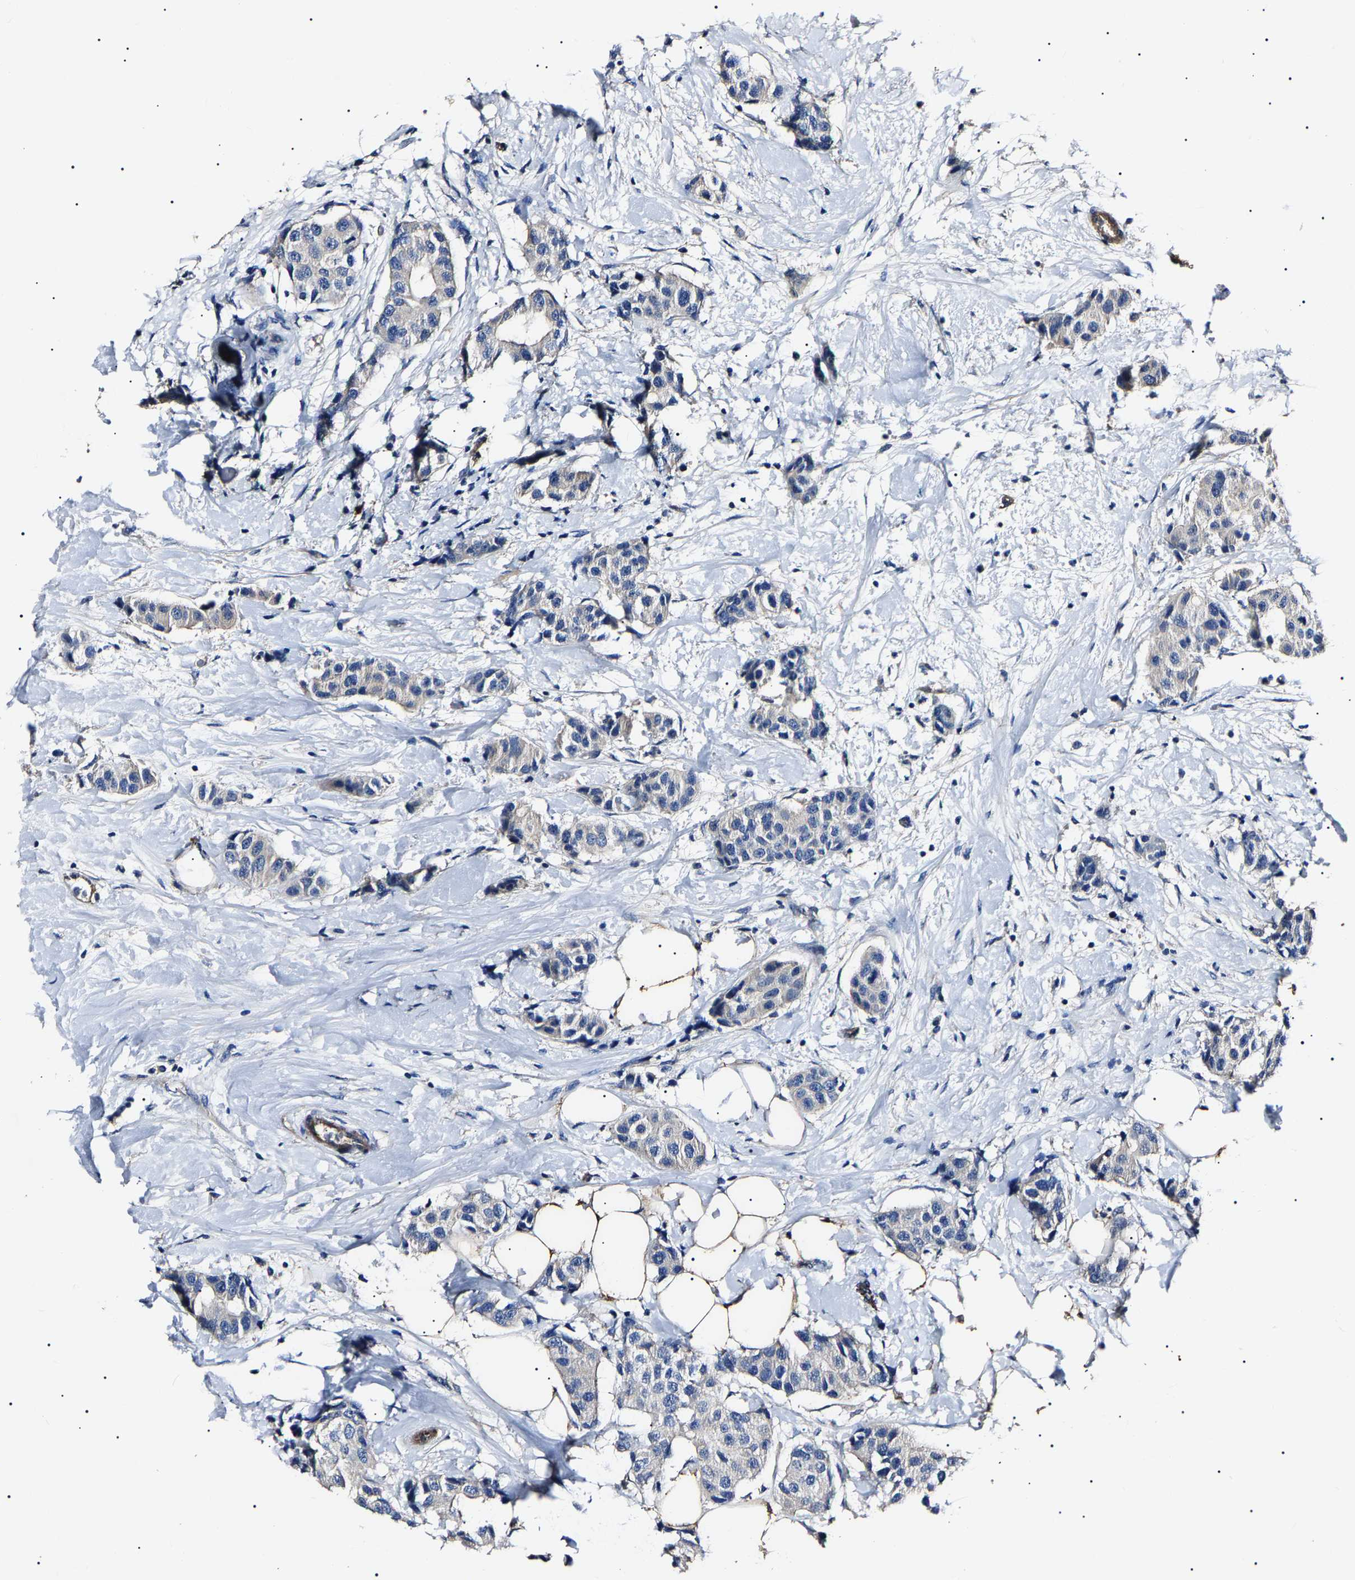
{"staining": {"intensity": "negative", "quantity": "none", "location": "none"}, "tissue": "breast cancer", "cell_type": "Tumor cells", "image_type": "cancer", "snomed": [{"axis": "morphology", "description": "Normal tissue, NOS"}, {"axis": "morphology", "description": "Duct carcinoma"}, {"axis": "topography", "description": "Breast"}], "caption": "DAB immunohistochemical staining of breast cancer (infiltrating ductal carcinoma) reveals no significant expression in tumor cells.", "gene": "KLHL42", "patient": {"sex": "female", "age": 39}}